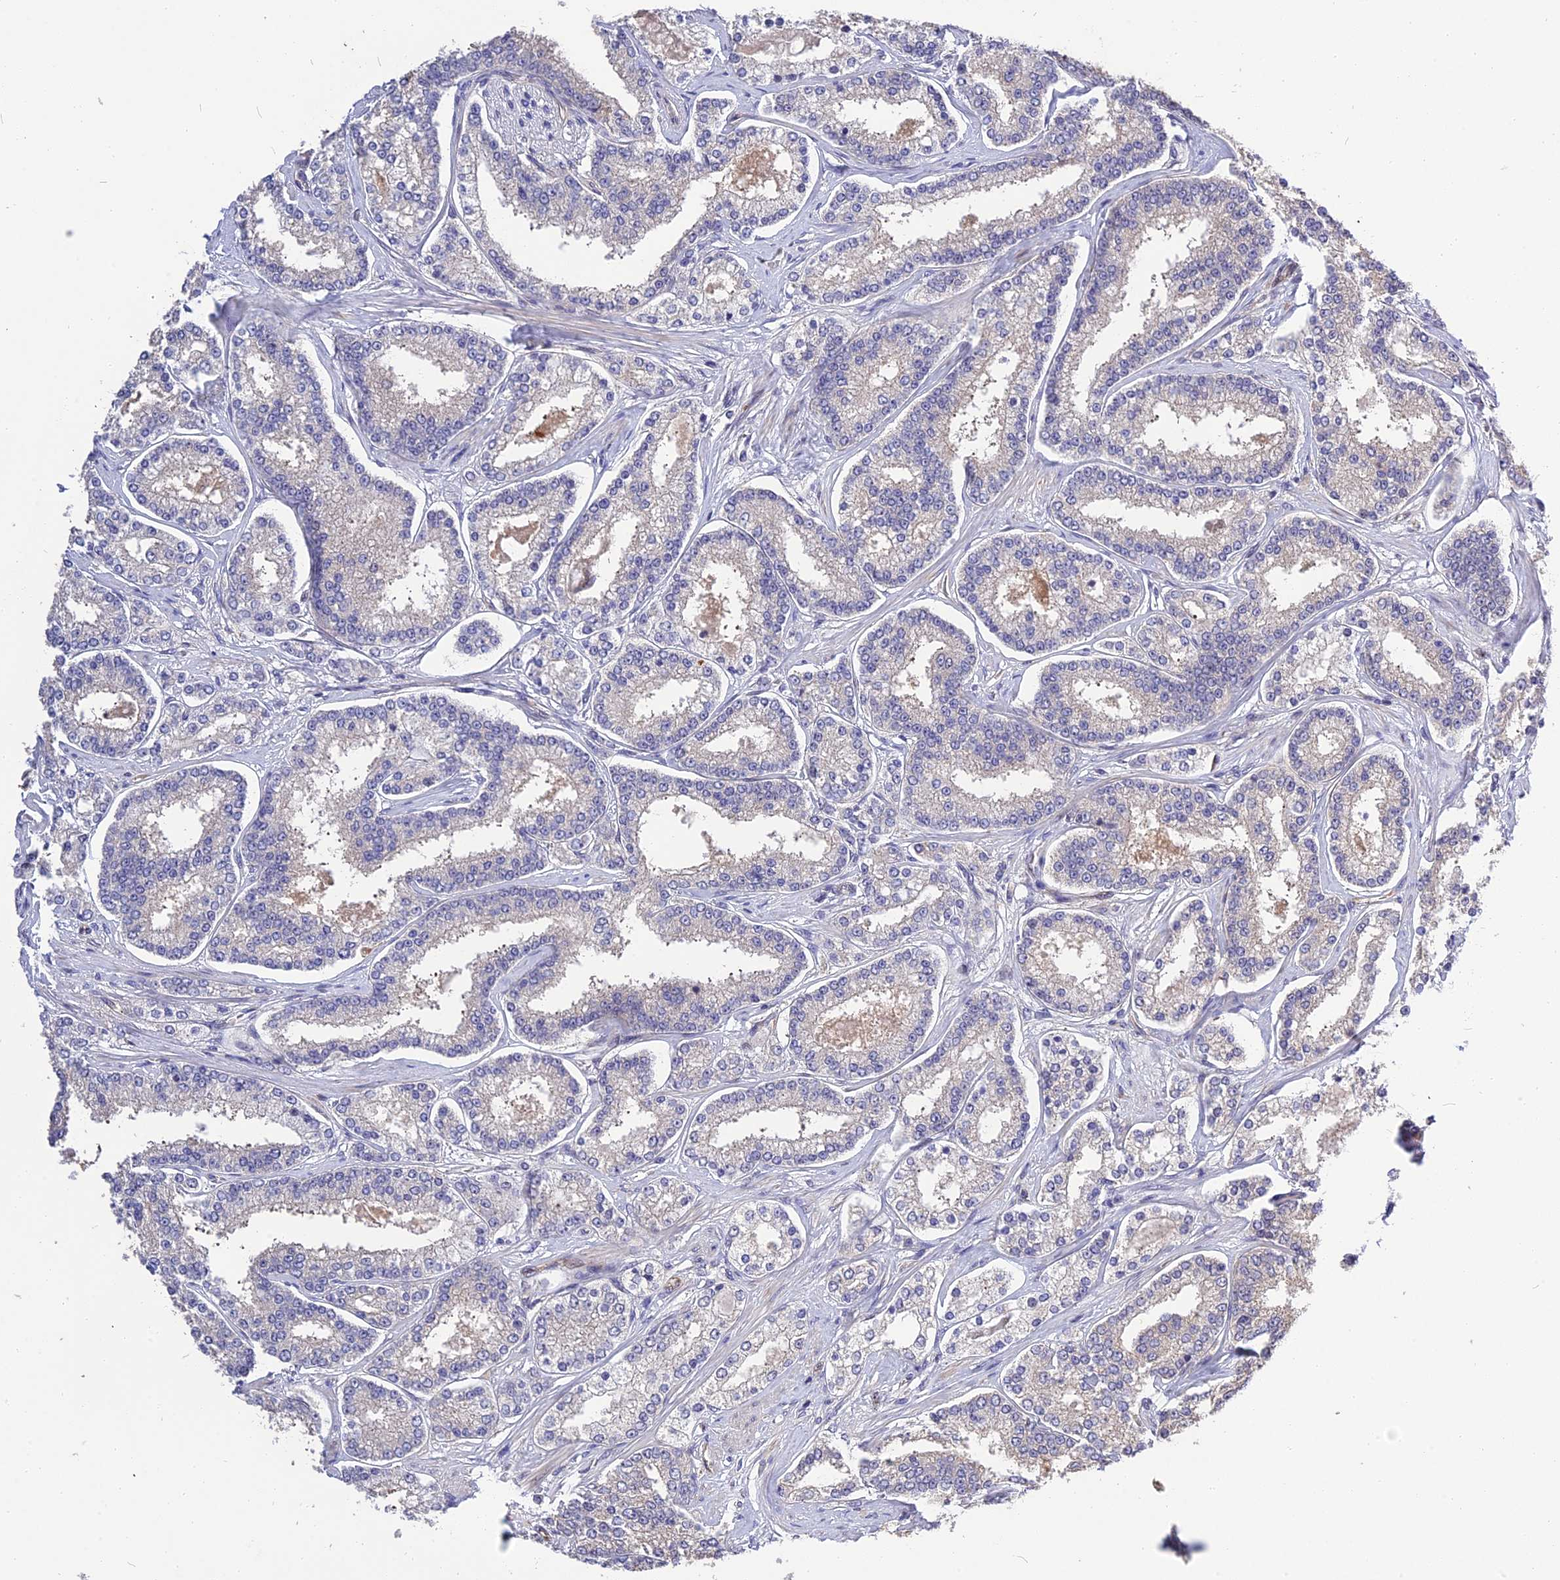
{"staining": {"intensity": "negative", "quantity": "none", "location": "none"}, "tissue": "prostate cancer", "cell_type": "Tumor cells", "image_type": "cancer", "snomed": [{"axis": "morphology", "description": "Normal tissue, NOS"}, {"axis": "morphology", "description": "Adenocarcinoma, High grade"}, {"axis": "topography", "description": "Prostate"}], "caption": "The histopathology image reveals no significant staining in tumor cells of prostate cancer.", "gene": "MFSD2A", "patient": {"sex": "male", "age": 83}}